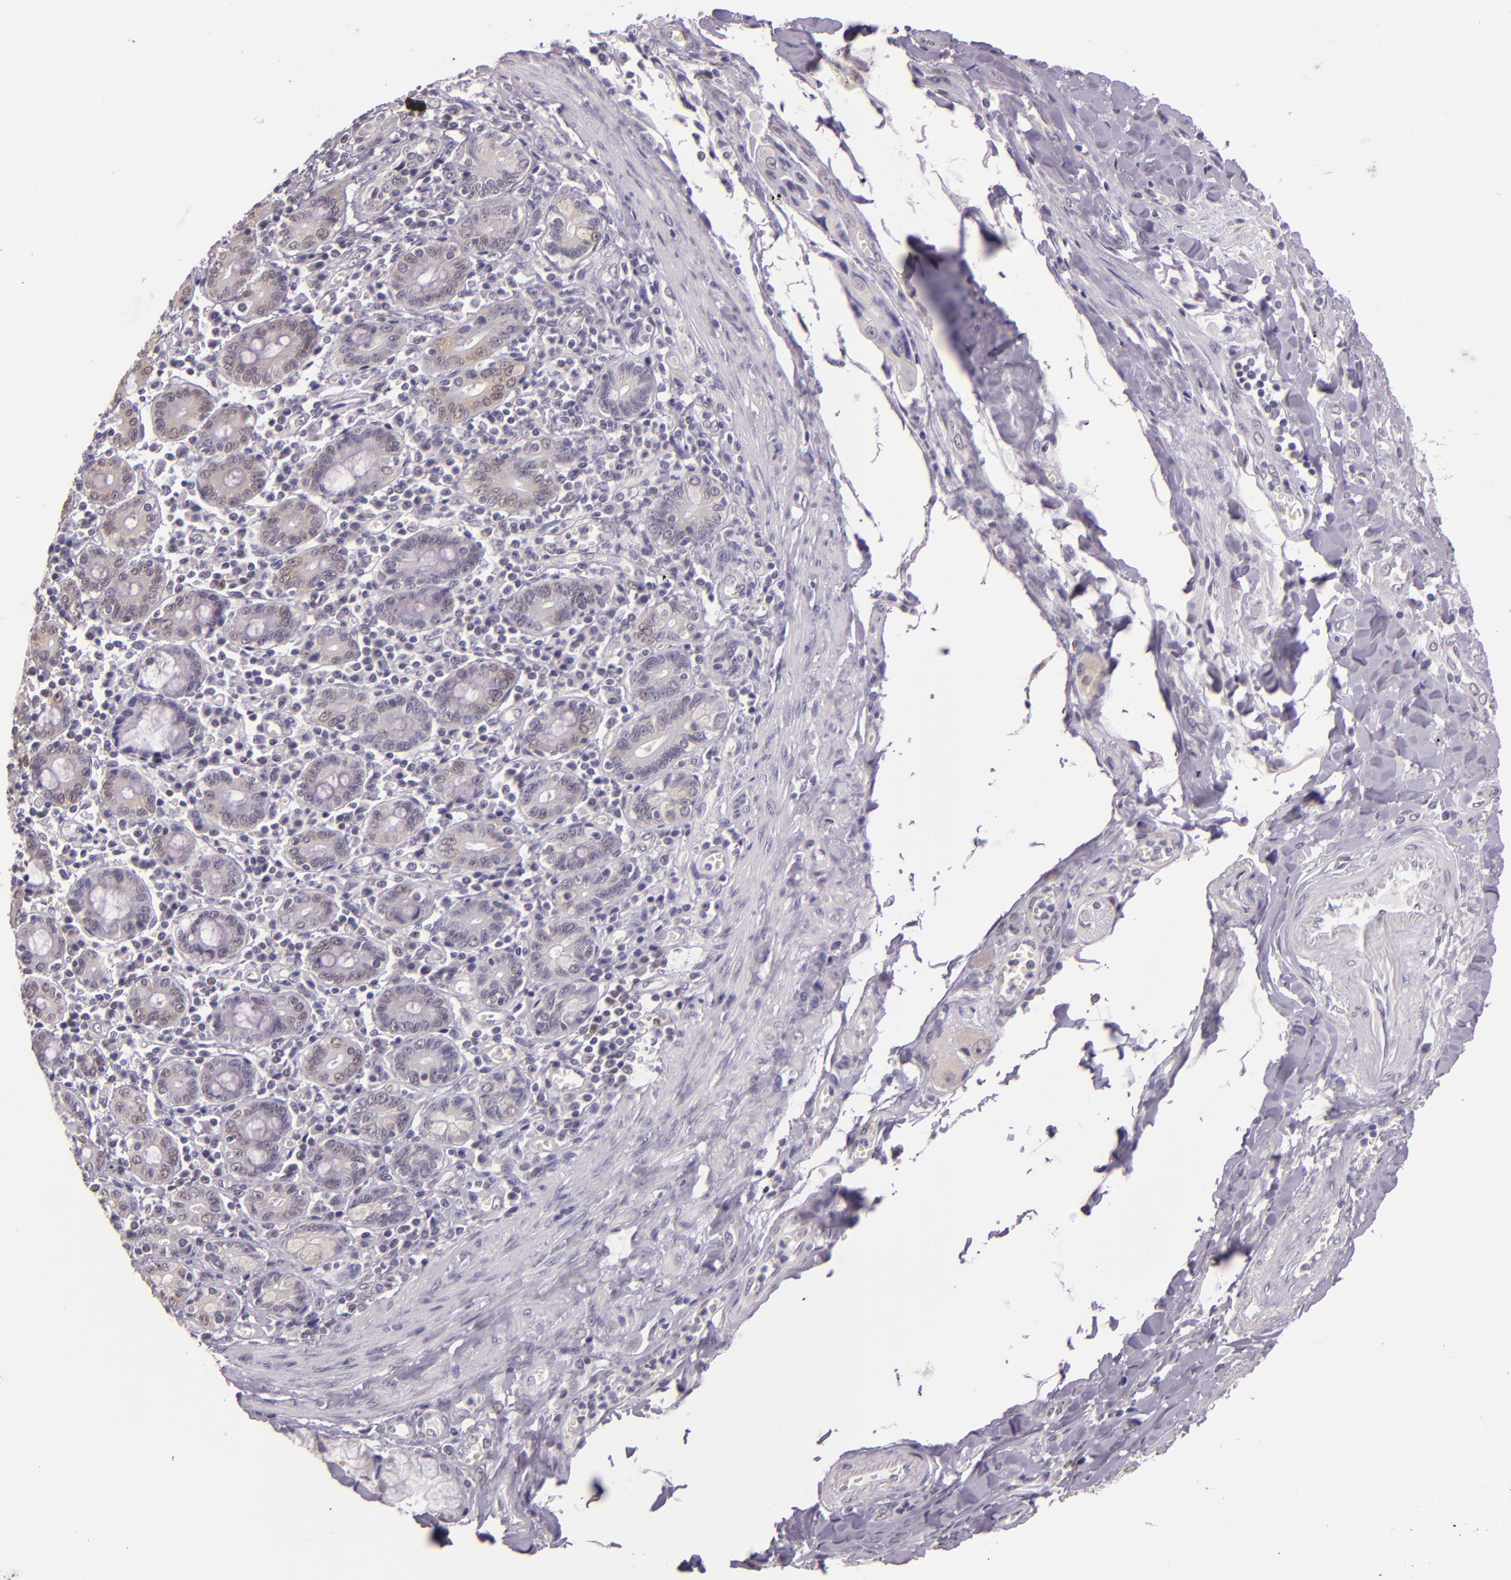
{"staining": {"intensity": "weak", "quantity": "<25%", "location": "cytoplasmic/membranous"}, "tissue": "pancreatic cancer", "cell_type": "Tumor cells", "image_type": "cancer", "snomed": [{"axis": "morphology", "description": "Adenocarcinoma, NOS"}, {"axis": "topography", "description": "Pancreas"}], "caption": "DAB (3,3'-diaminobenzidine) immunohistochemical staining of adenocarcinoma (pancreatic) displays no significant expression in tumor cells. Brightfield microscopy of IHC stained with DAB (3,3'-diaminobenzidine) (brown) and hematoxylin (blue), captured at high magnification.", "gene": "HSPA8", "patient": {"sex": "male", "age": 77}}